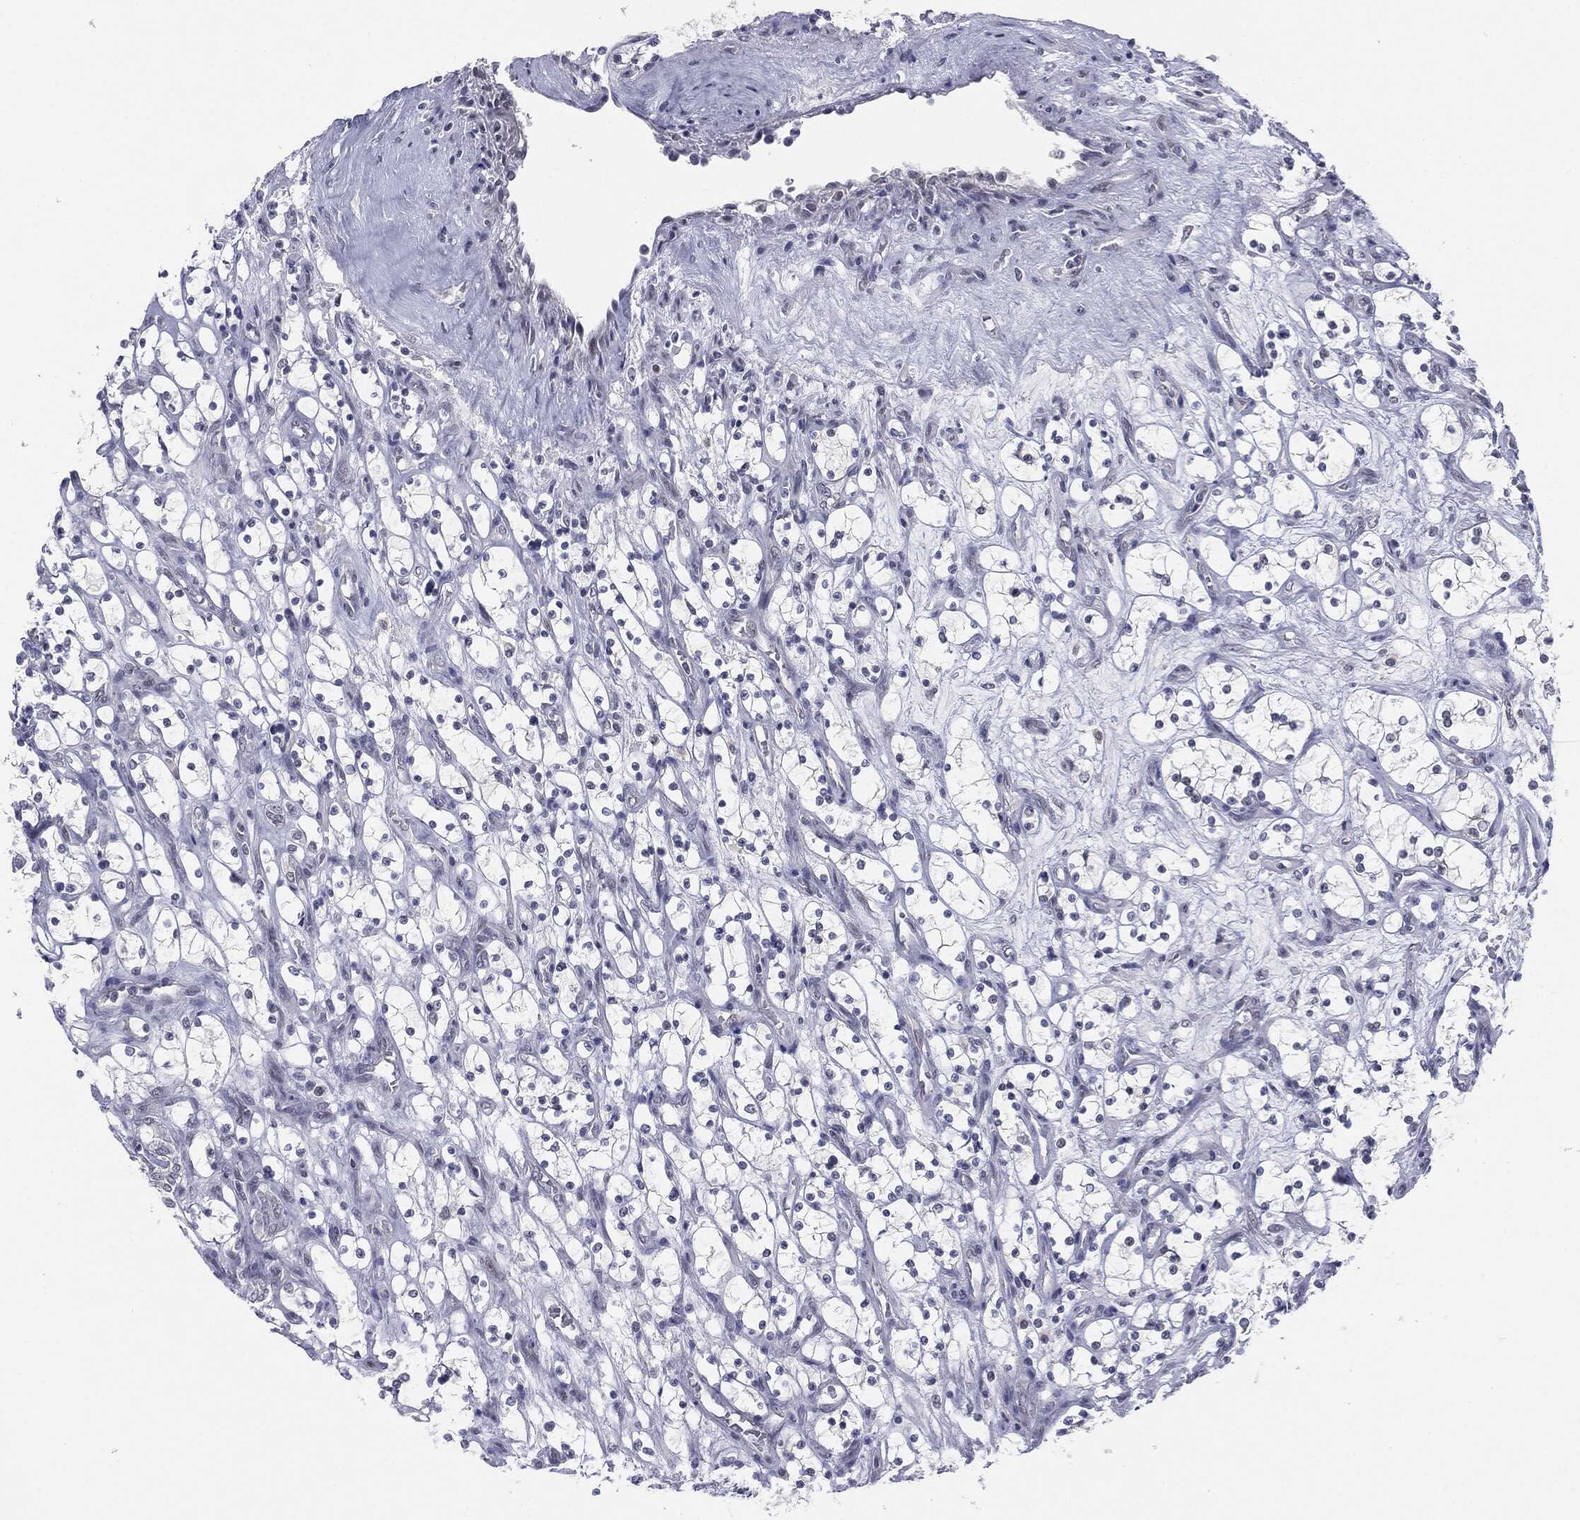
{"staining": {"intensity": "negative", "quantity": "none", "location": "none"}, "tissue": "renal cancer", "cell_type": "Tumor cells", "image_type": "cancer", "snomed": [{"axis": "morphology", "description": "Adenocarcinoma, NOS"}, {"axis": "topography", "description": "Kidney"}], "caption": "This is an immunohistochemistry micrograph of renal cancer. There is no positivity in tumor cells.", "gene": "SLC5A5", "patient": {"sex": "female", "age": 69}}